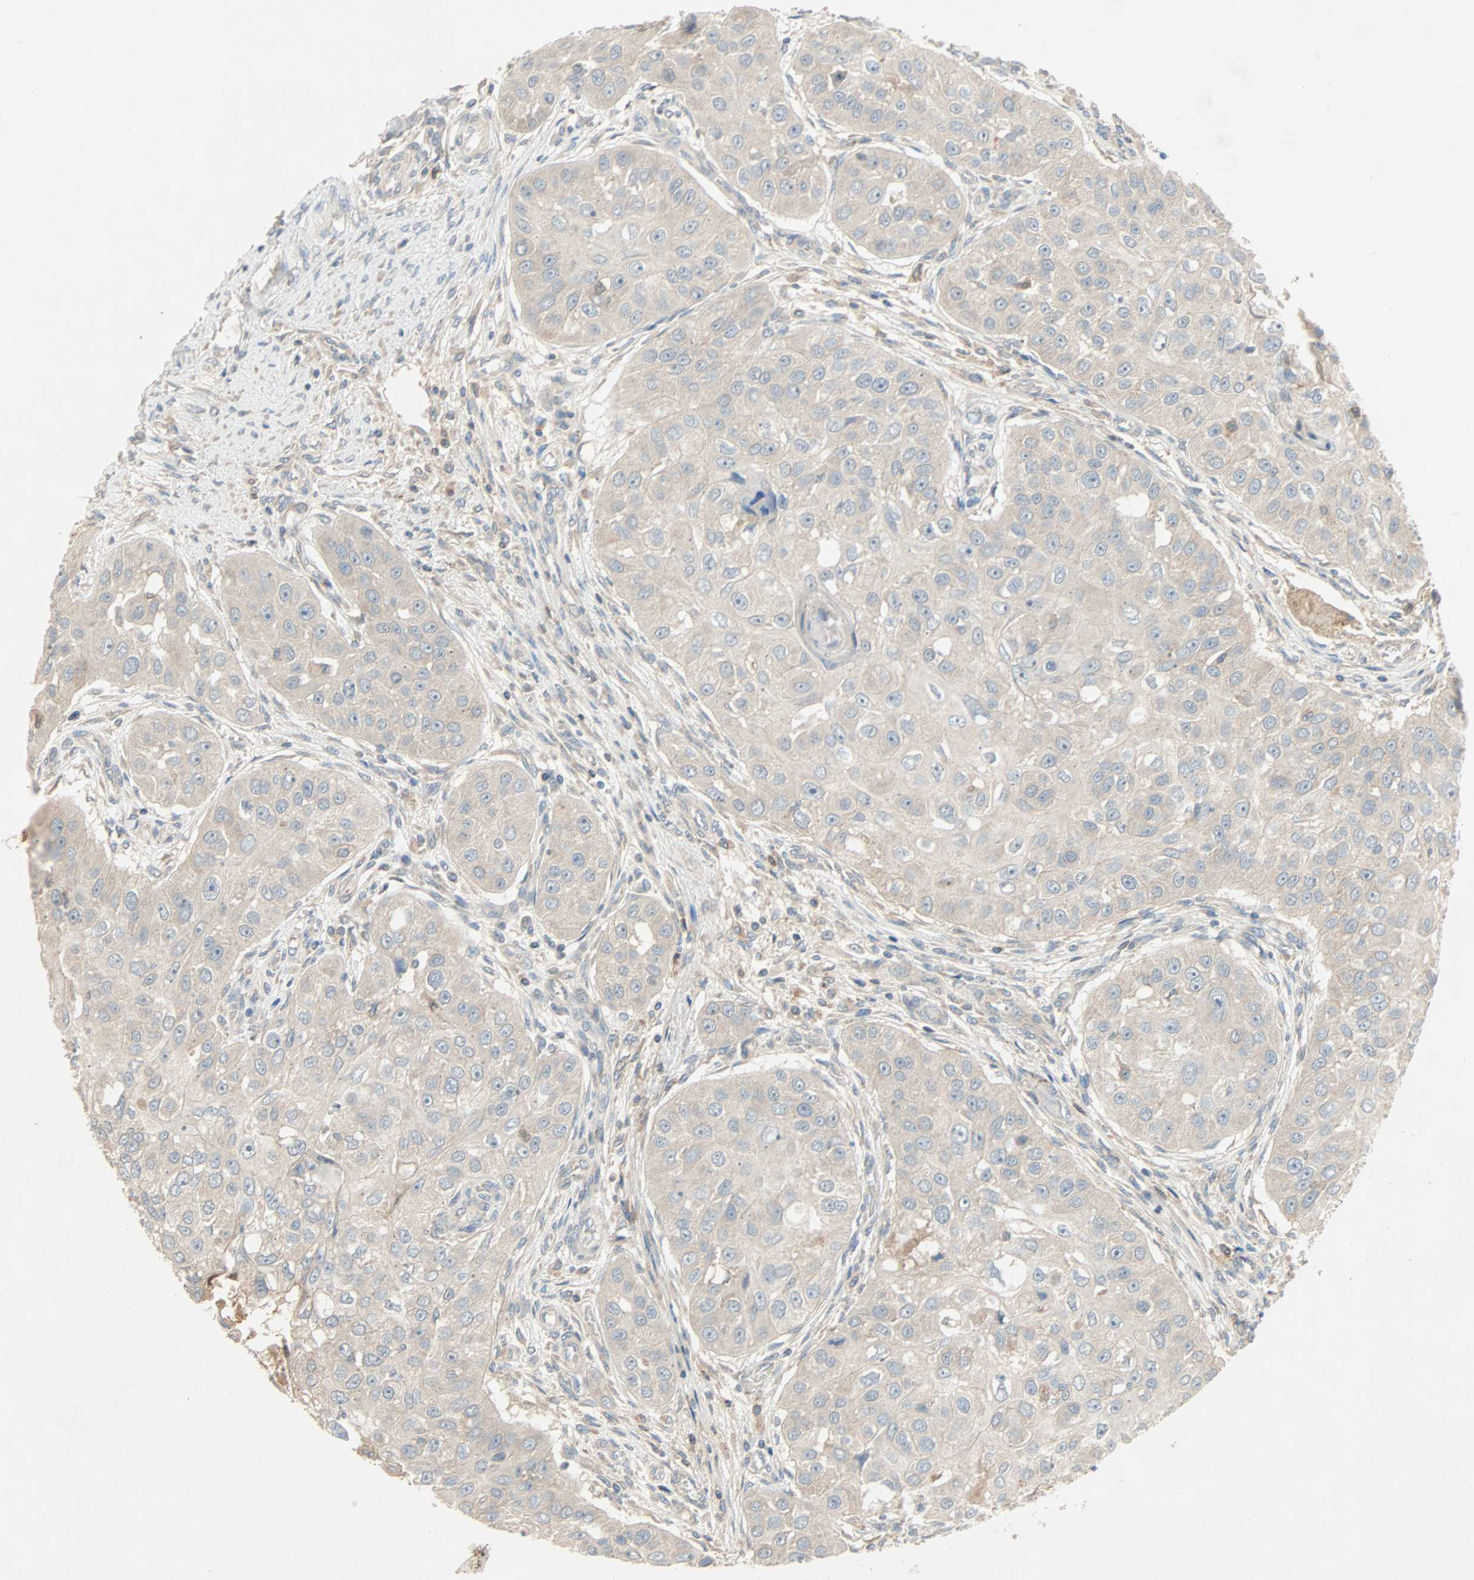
{"staining": {"intensity": "weak", "quantity": "<25%", "location": "cytoplasmic/membranous"}, "tissue": "head and neck cancer", "cell_type": "Tumor cells", "image_type": "cancer", "snomed": [{"axis": "morphology", "description": "Normal tissue, NOS"}, {"axis": "morphology", "description": "Squamous cell carcinoma, NOS"}, {"axis": "topography", "description": "Skeletal muscle"}, {"axis": "topography", "description": "Head-Neck"}], "caption": "Histopathology image shows no protein positivity in tumor cells of head and neck cancer (squamous cell carcinoma) tissue.", "gene": "XYLT1", "patient": {"sex": "male", "age": 51}}